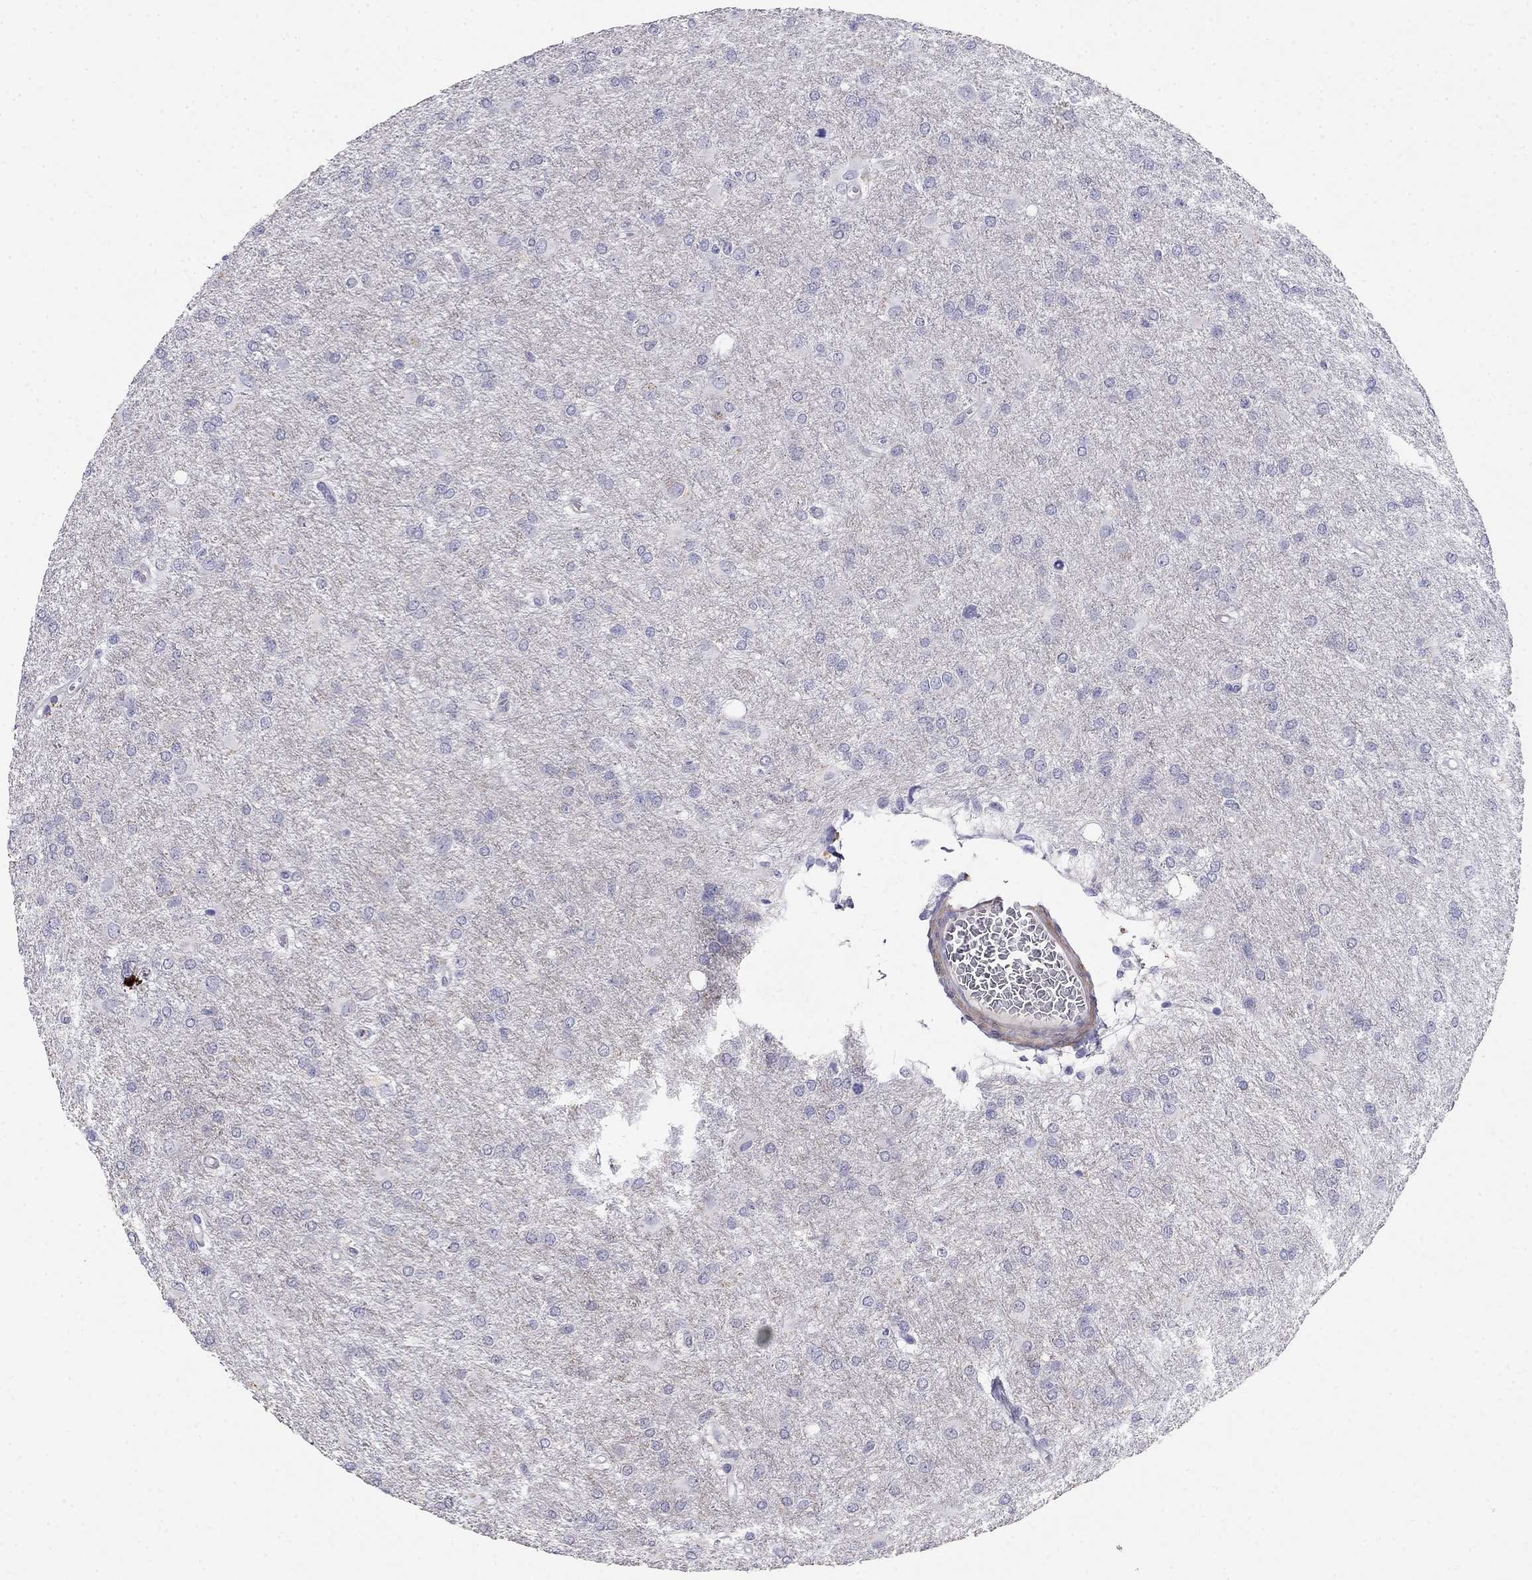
{"staining": {"intensity": "negative", "quantity": "none", "location": "none"}, "tissue": "glioma", "cell_type": "Tumor cells", "image_type": "cancer", "snomed": [{"axis": "morphology", "description": "Glioma, malignant, High grade"}, {"axis": "topography", "description": "Brain"}], "caption": "Tumor cells show no significant protein positivity in glioma.", "gene": "LY6H", "patient": {"sex": "male", "age": 68}}